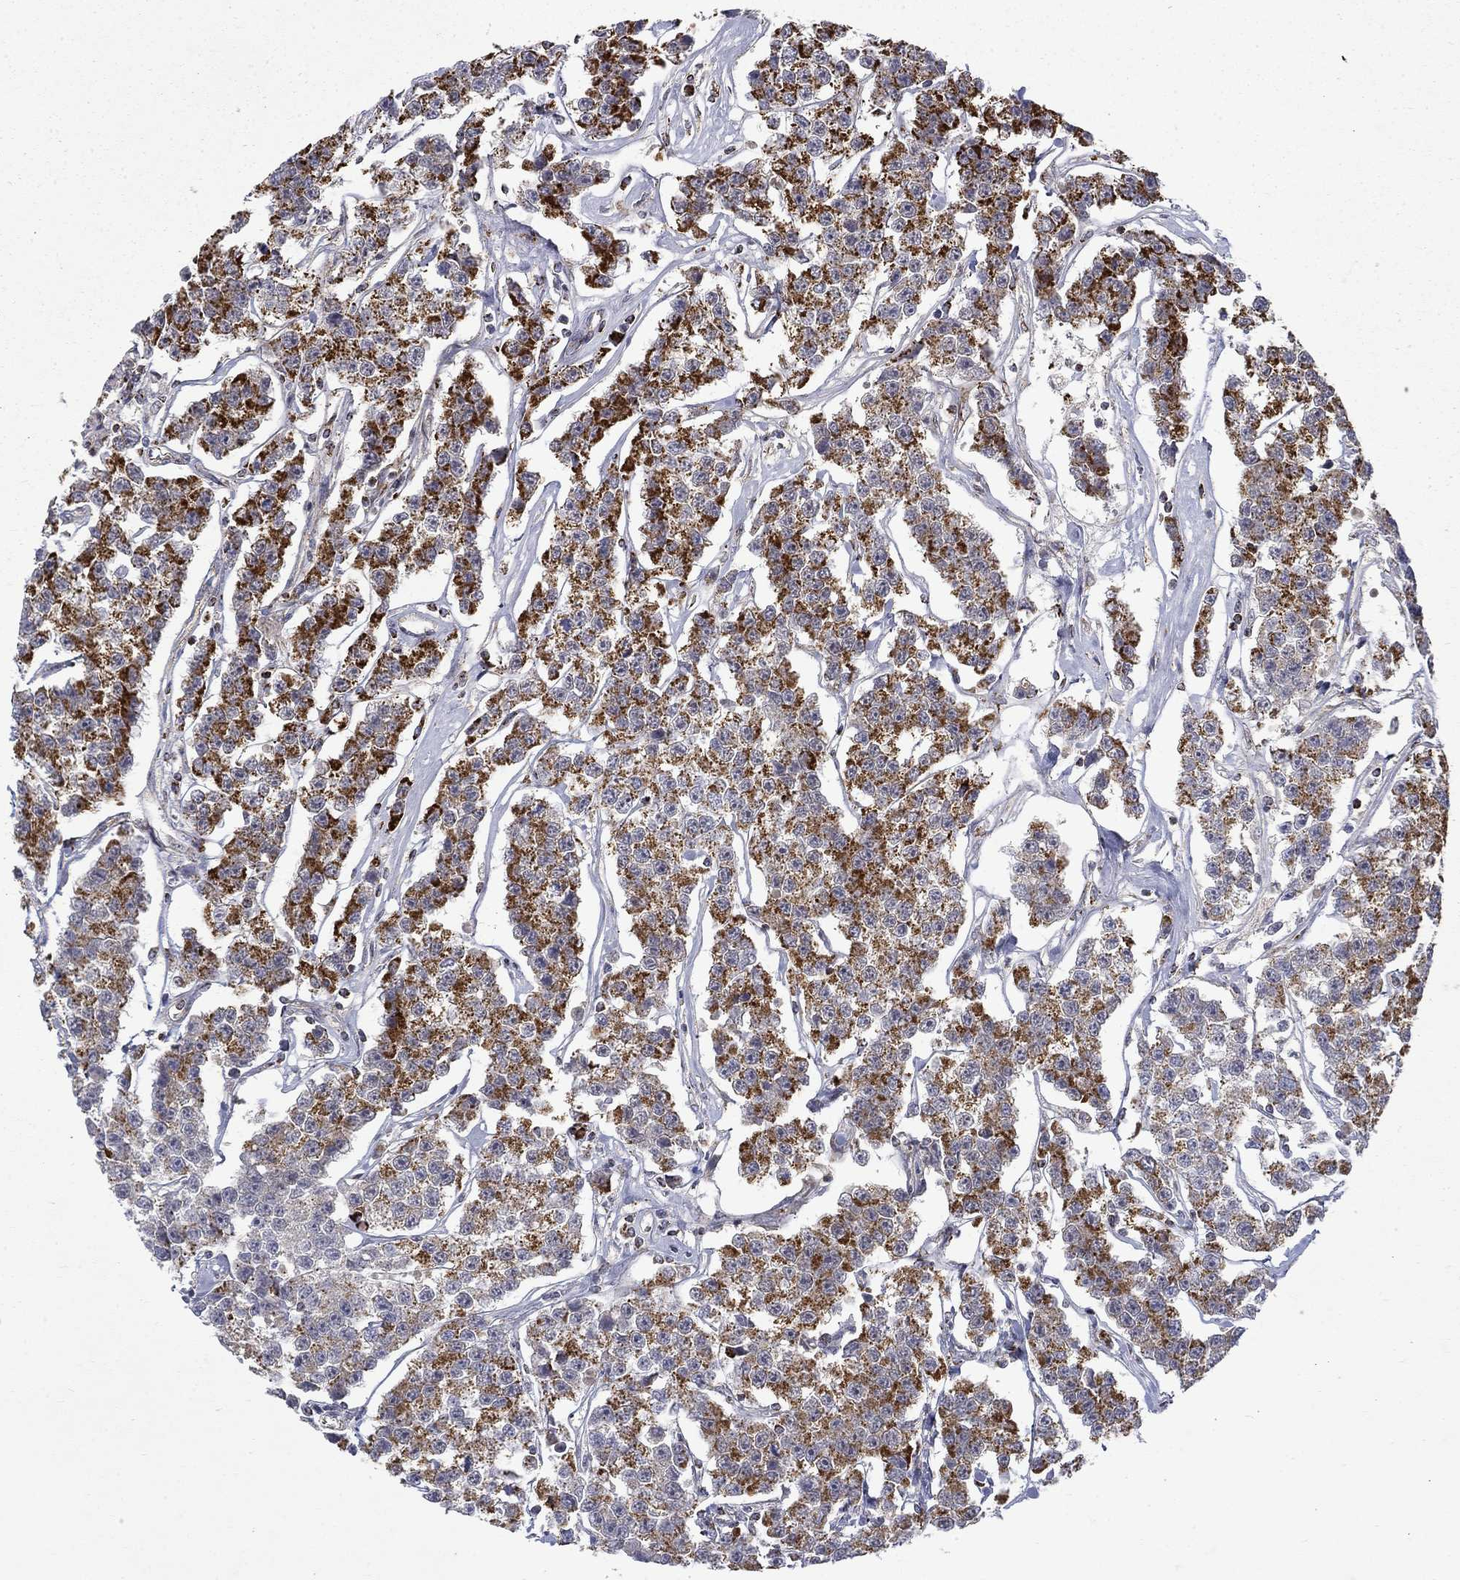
{"staining": {"intensity": "strong", "quantity": ">75%", "location": "cytoplasmic/membranous"}, "tissue": "testis cancer", "cell_type": "Tumor cells", "image_type": "cancer", "snomed": [{"axis": "morphology", "description": "Seminoma, NOS"}, {"axis": "topography", "description": "Testis"}], "caption": "Immunohistochemical staining of human testis cancer (seminoma) displays strong cytoplasmic/membranous protein positivity in about >75% of tumor cells.", "gene": "PCBP3", "patient": {"sex": "male", "age": 59}}